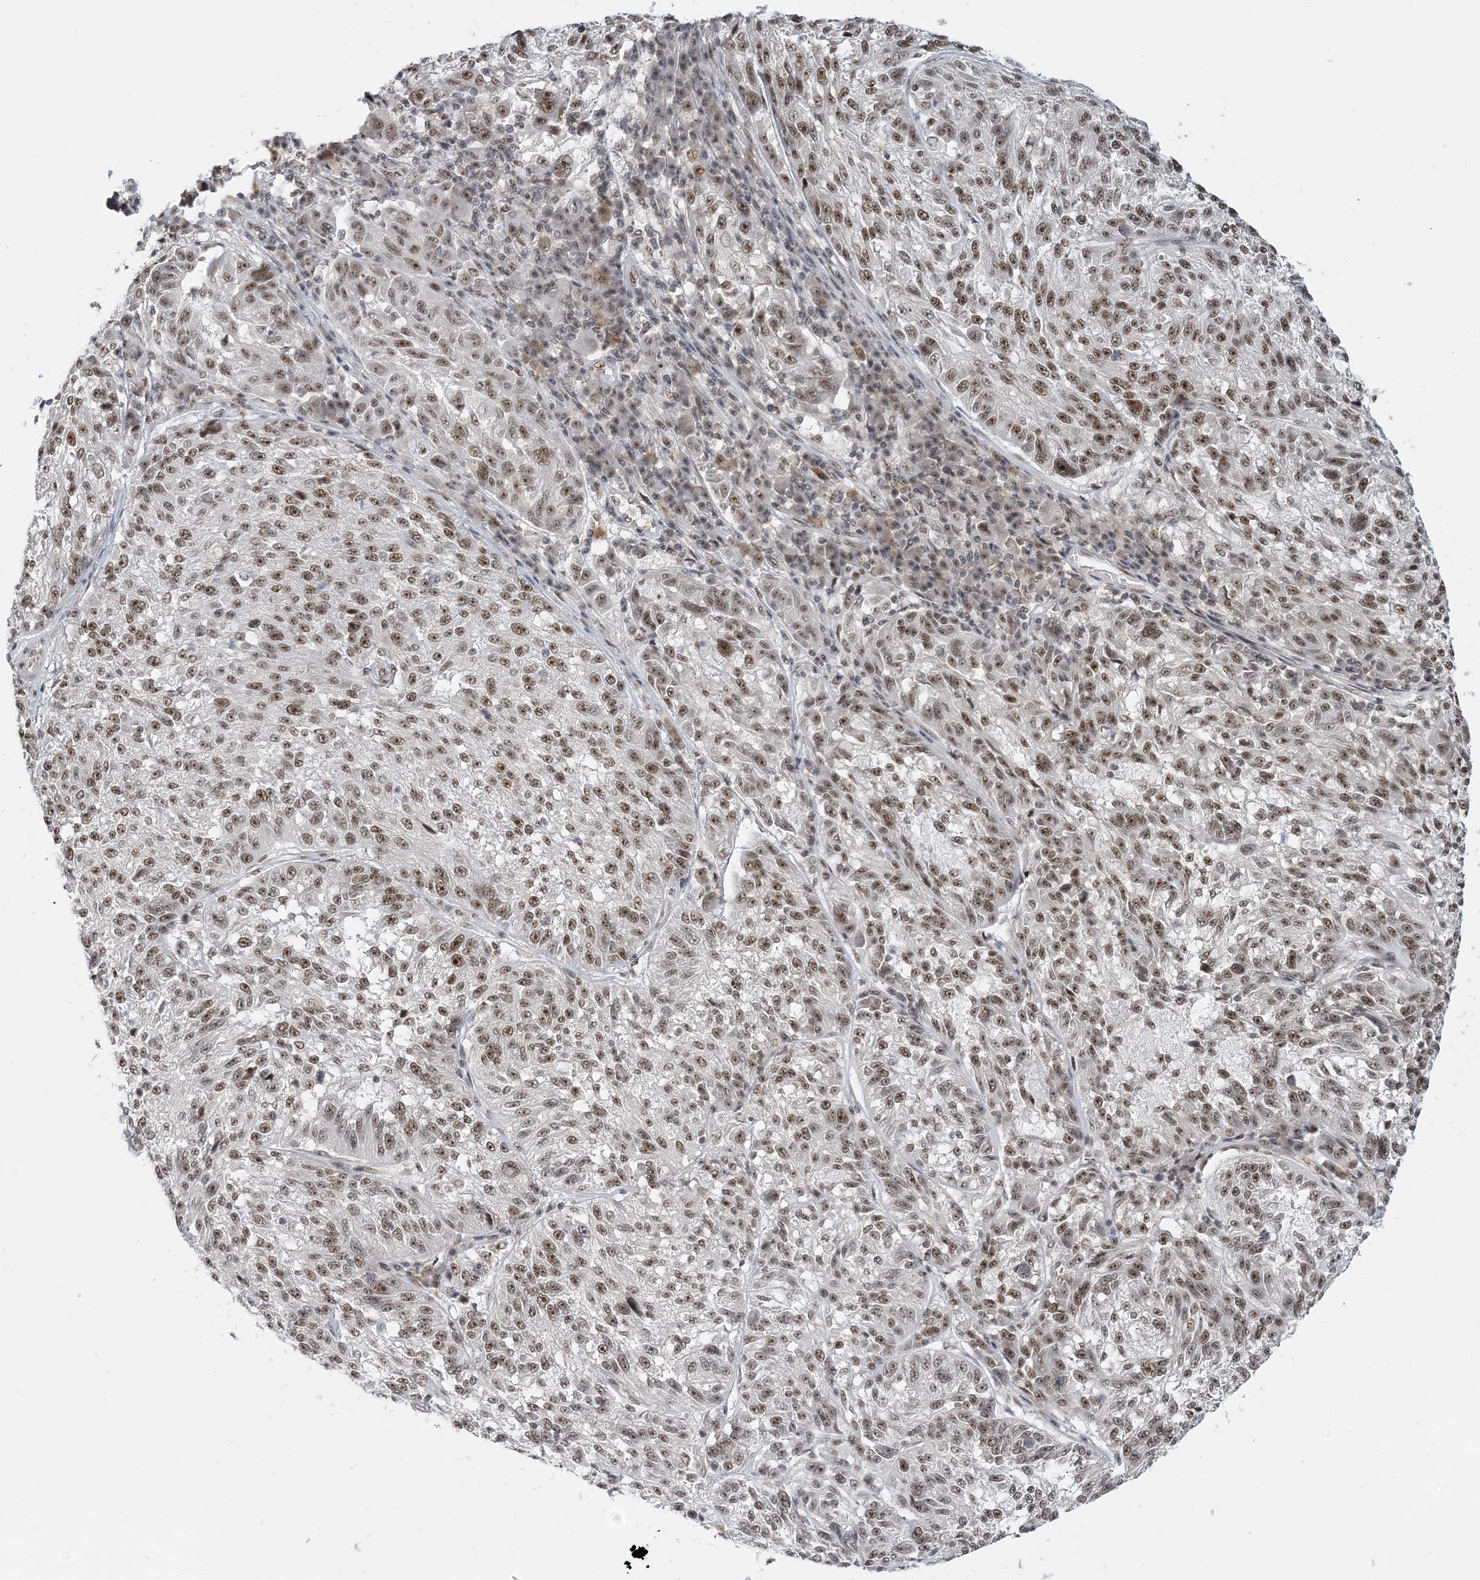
{"staining": {"intensity": "moderate", "quantity": ">75%", "location": "nuclear"}, "tissue": "melanoma", "cell_type": "Tumor cells", "image_type": "cancer", "snomed": [{"axis": "morphology", "description": "Malignant melanoma, NOS"}, {"axis": "topography", "description": "Skin"}], "caption": "Tumor cells exhibit medium levels of moderate nuclear staining in about >75% of cells in human malignant melanoma.", "gene": "PLRG1", "patient": {"sex": "male", "age": 53}}